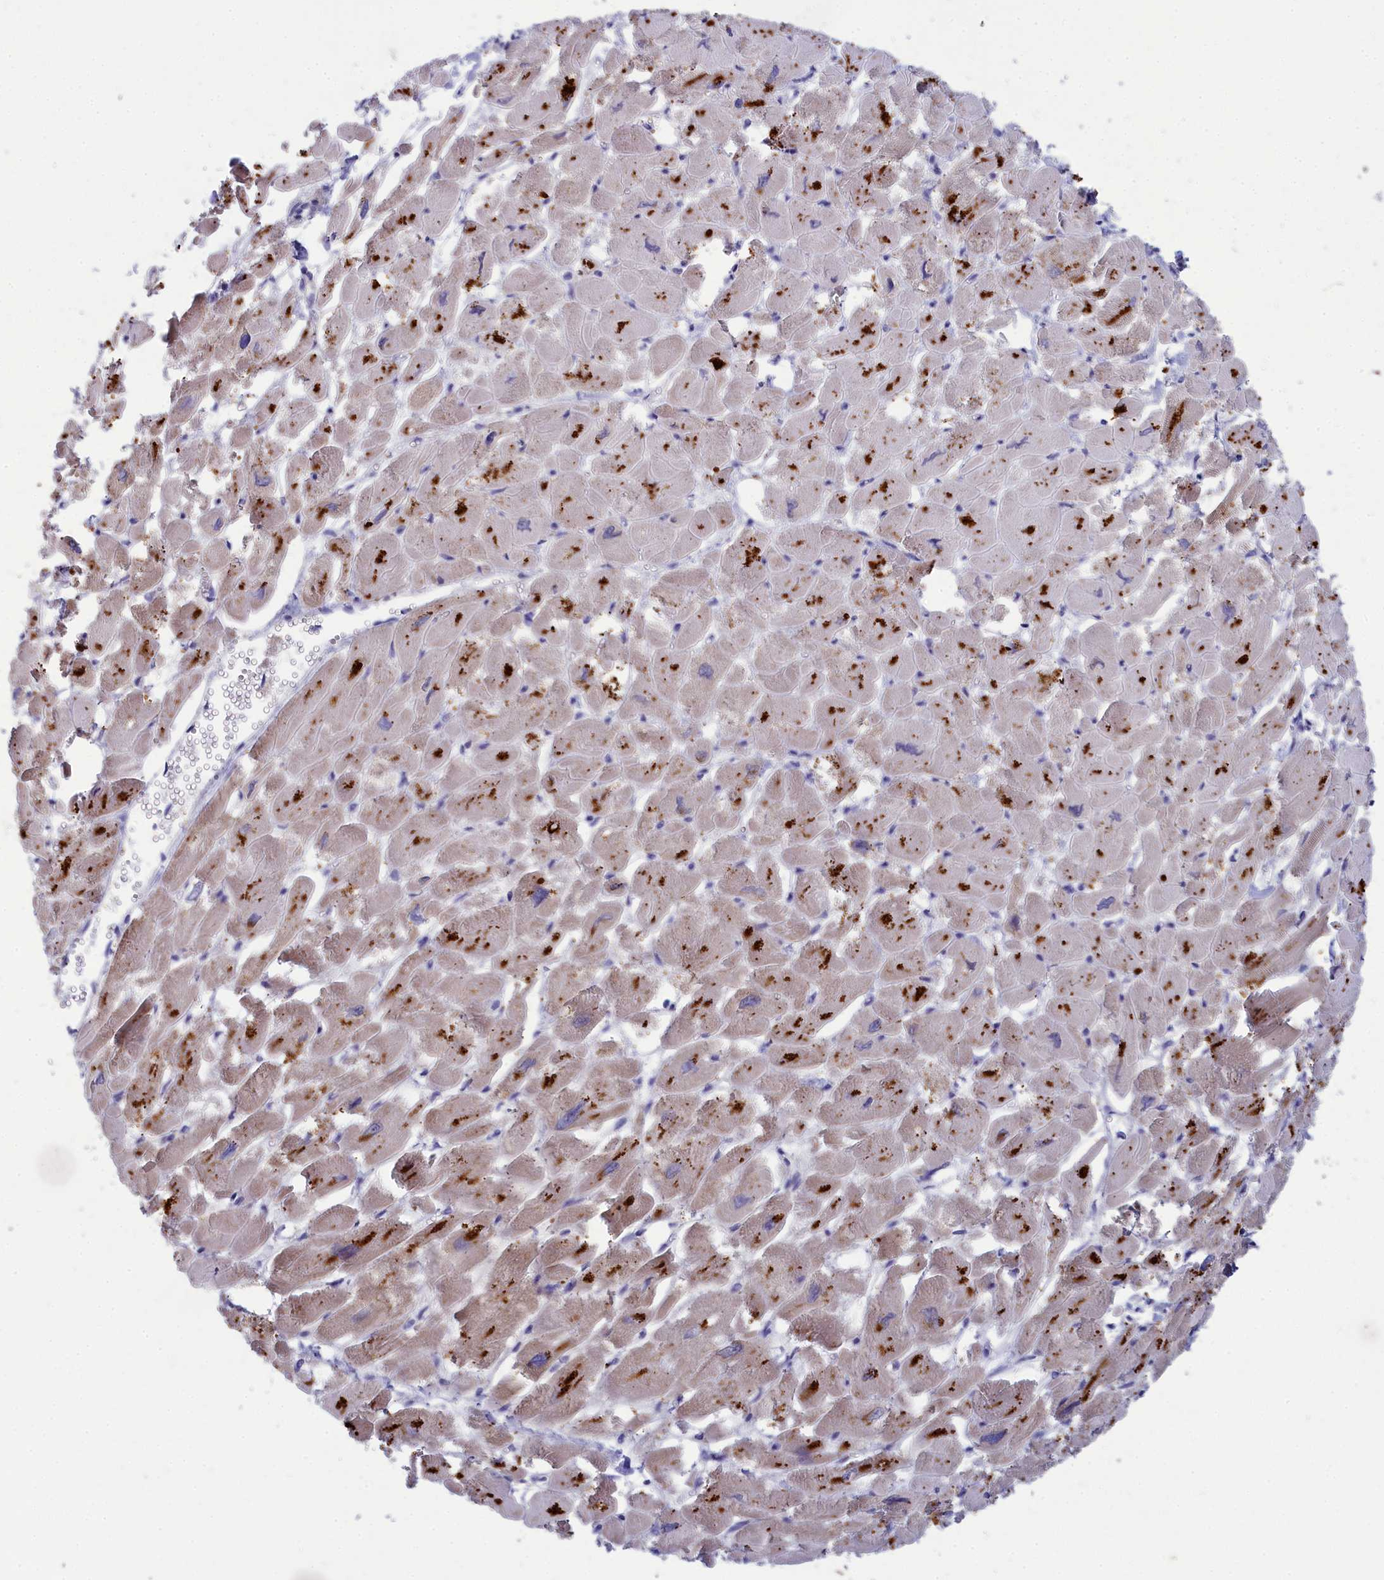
{"staining": {"intensity": "moderate", "quantity": ">75%", "location": "cytoplasmic/membranous"}, "tissue": "heart muscle", "cell_type": "Cardiomyocytes", "image_type": "normal", "snomed": [{"axis": "morphology", "description": "Normal tissue, NOS"}, {"axis": "topography", "description": "Heart"}], "caption": "Heart muscle stained with IHC reveals moderate cytoplasmic/membranous positivity in approximately >75% of cardiomyocytes. (Brightfield microscopy of DAB IHC at high magnification).", "gene": "WDR6", "patient": {"sex": "male", "age": 54}}